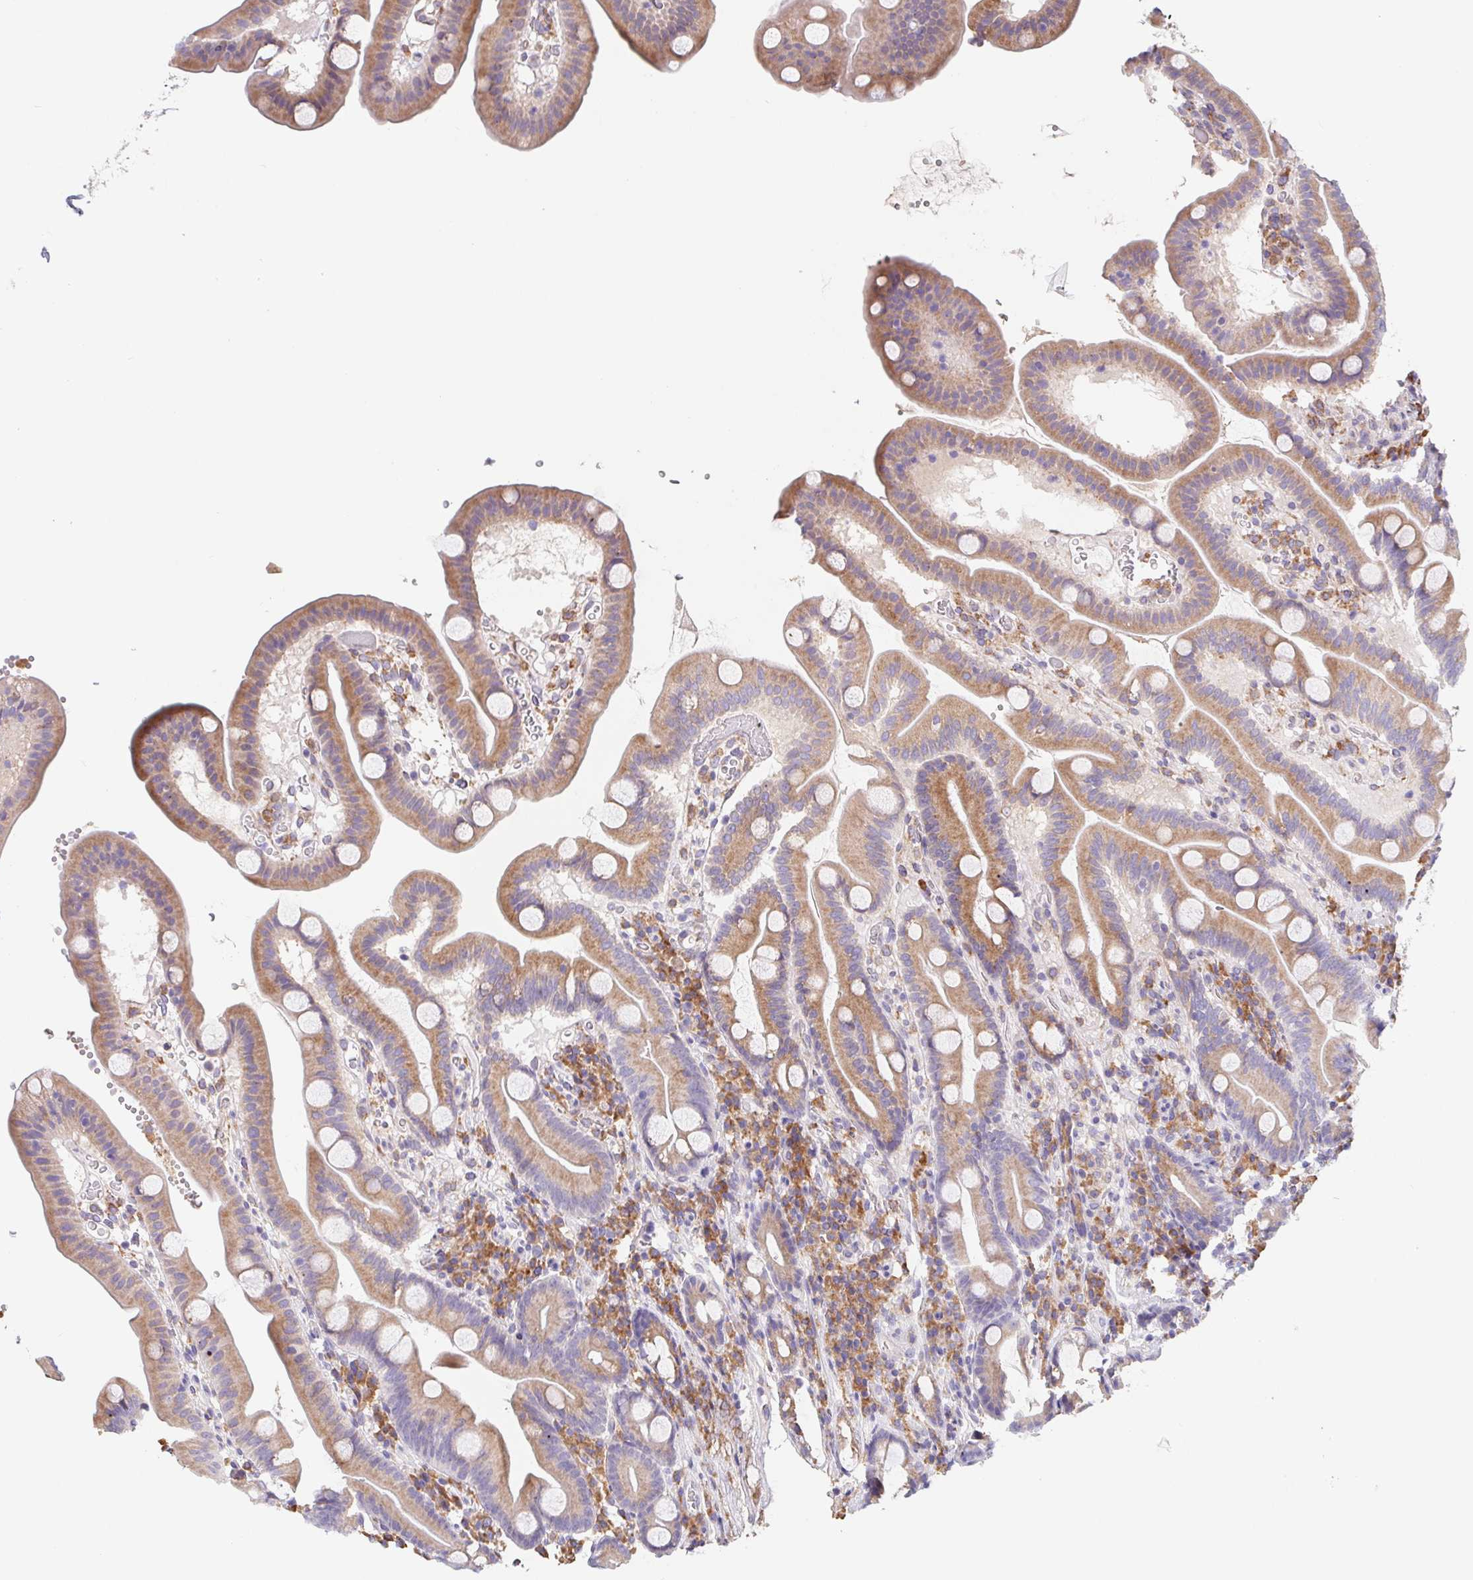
{"staining": {"intensity": "moderate", "quantity": ">75%", "location": "cytoplasmic/membranous"}, "tissue": "duodenum", "cell_type": "Glandular cells", "image_type": "normal", "snomed": [{"axis": "morphology", "description": "Normal tissue, NOS"}, {"axis": "topography", "description": "Duodenum"}], "caption": "Protein staining of unremarkable duodenum shows moderate cytoplasmic/membranous positivity in about >75% of glandular cells.", "gene": "ADAM8", "patient": {"sex": "male", "age": 59}}